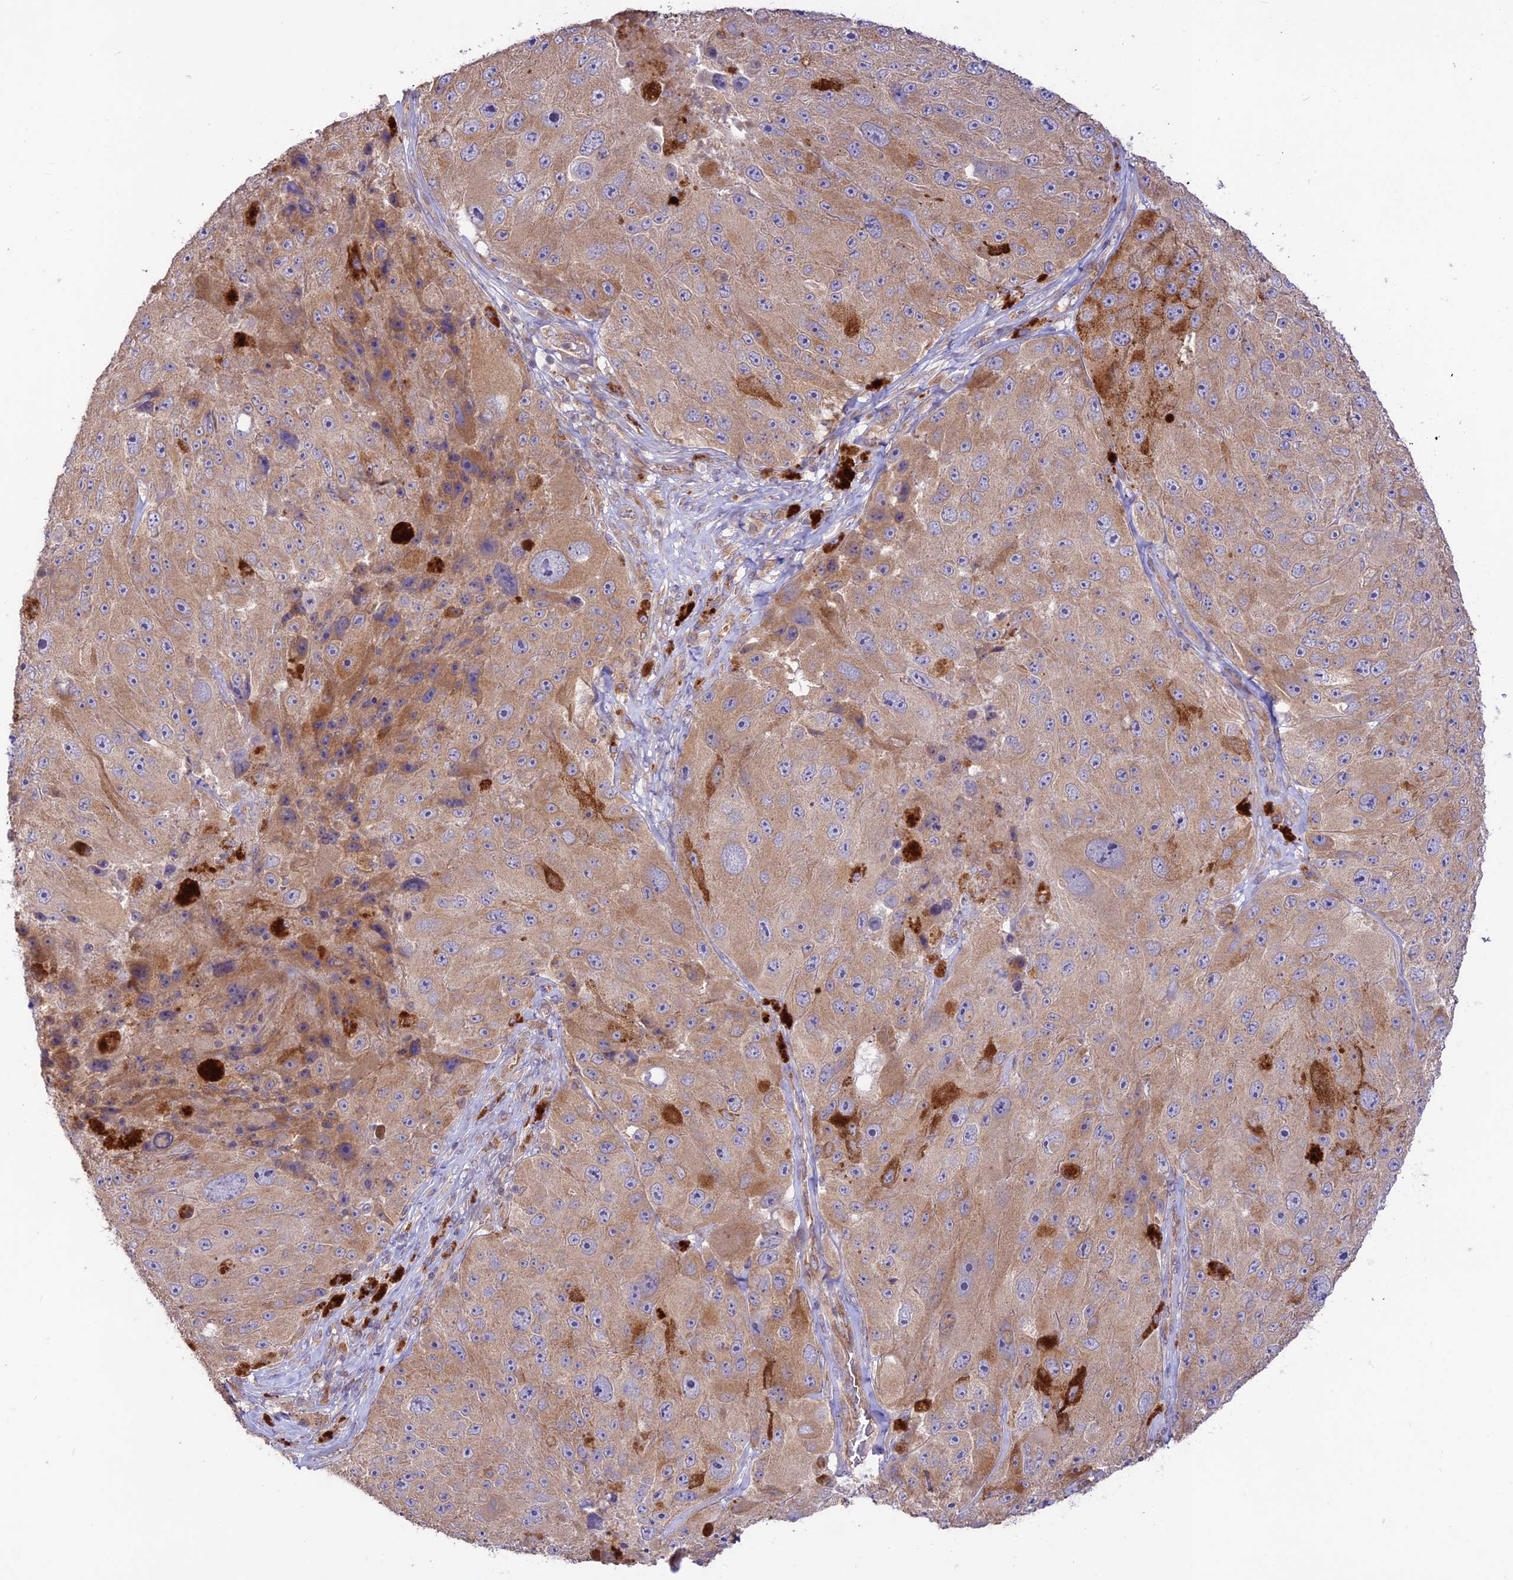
{"staining": {"intensity": "moderate", "quantity": "25%-75%", "location": "cytoplasmic/membranous"}, "tissue": "melanoma", "cell_type": "Tumor cells", "image_type": "cancer", "snomed": [{"axis": "morphology", "description": "Malignant melanoma, Metastatic site"}, {"axis": "topography", "description": "Lymph node"}], "caption": "Immunohistochemistry (IHC) of human melanoma demonstrates medium levels of moderate cytoplasmic/membranous expression in about 25%-75% of tumor cells.", "gene": "TMEM259", "patient": {"sex": "male", "age": 62}}